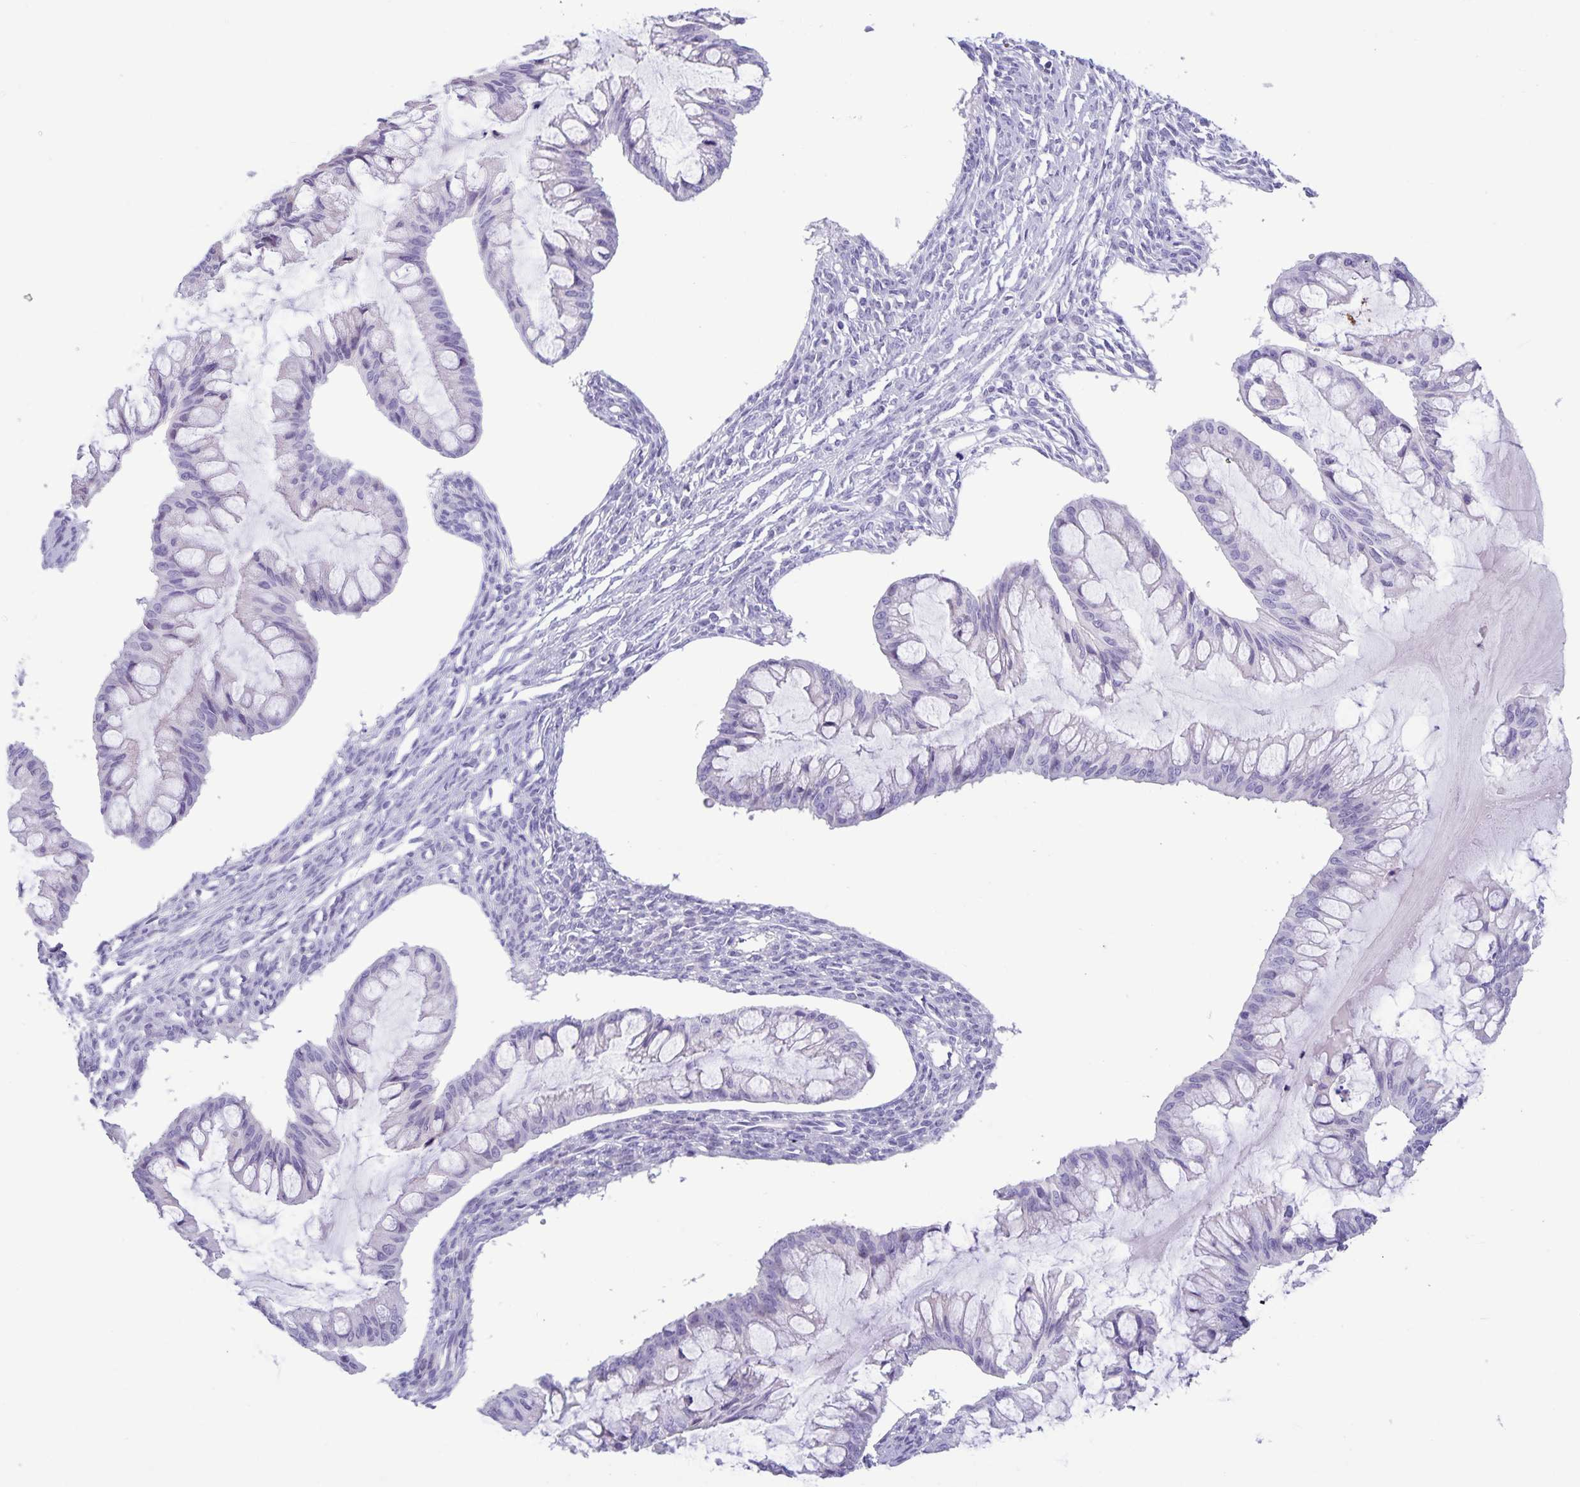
{"staining": {"intensity": "negative", "quantity": "none", "location": "none"}, "tissue": "ovarian cancer", "cell_type": "Tumor cells", "image_type": "cancer", "snomed": [{"axis": "morphology", "description": "Cystadenocarcinoma, mucinous, NOS"}, {"axis": "topography", "description": "Ovary"}], "caption": "Tumor cells show no significant expression in ovarian mucinous cystadenocarcinoma. (Brightfield microscopy of DAB immunohistochemistry (IHC) at high magnification).", "gene": "IBTK", "patient": {"sex": "female", "age": 73}}